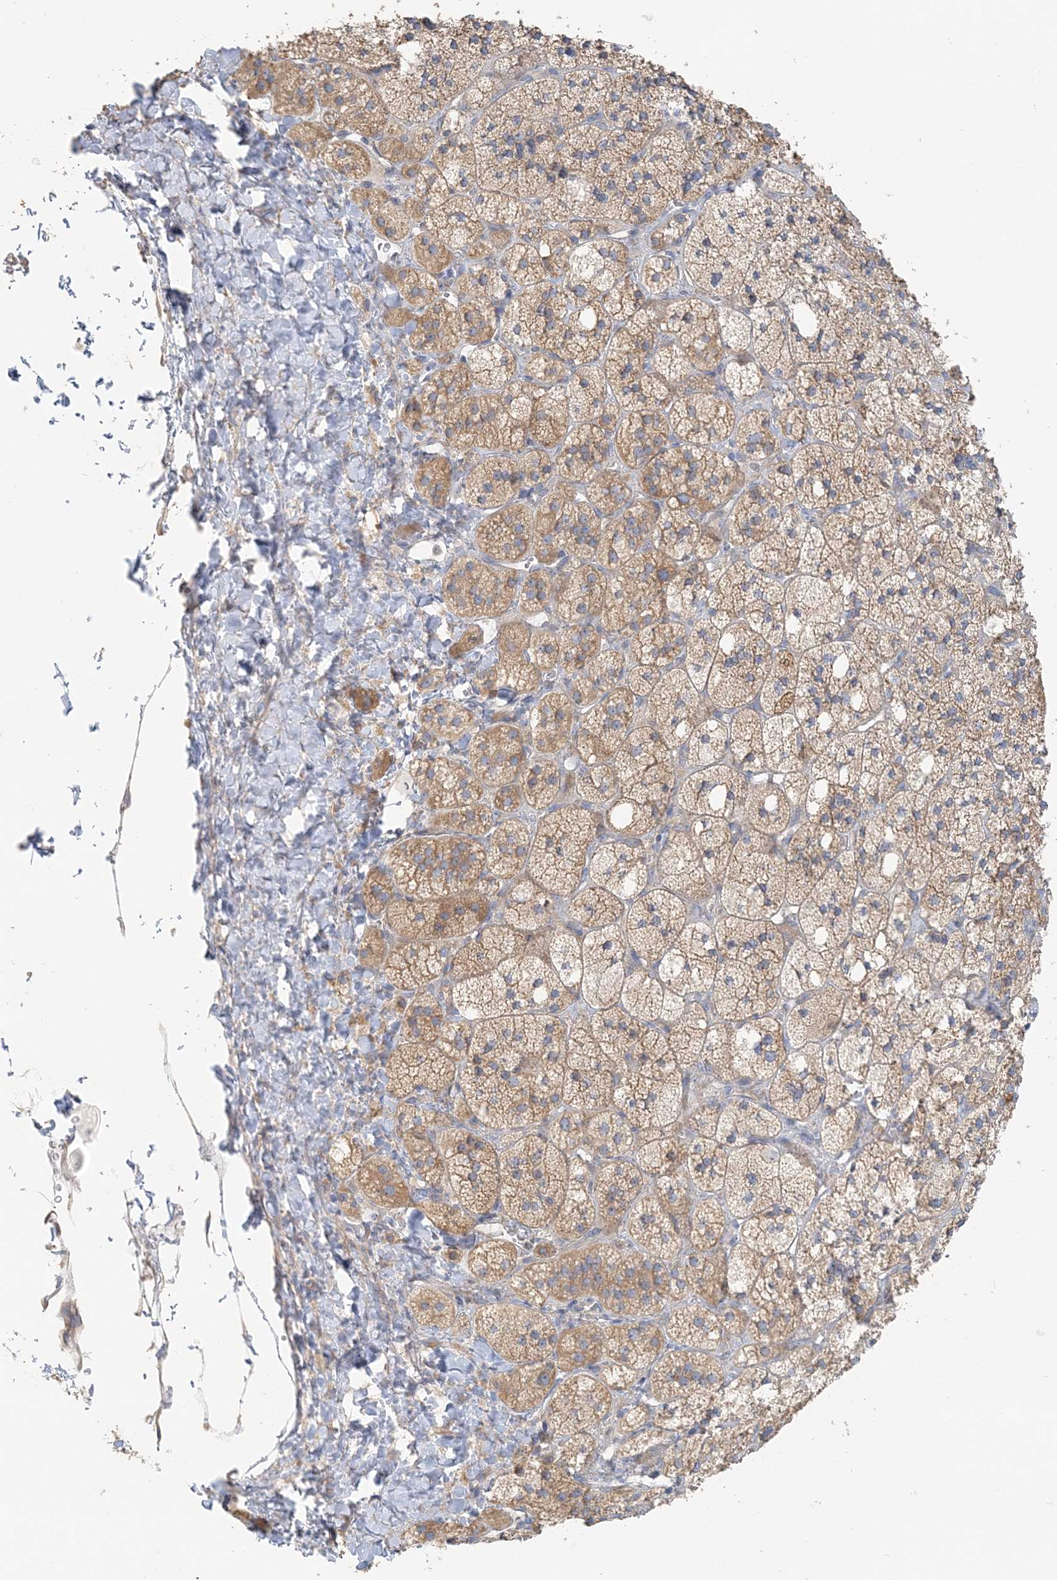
{"staining": {"intensity": "moderate", "quantity": "25%-75%", "location": "cytoplasmic/membranous"}, "tissue": "adrenal gland", "cell_type": "Glandular cells", "image_type": "normal", "snomed": [{"axis": "morphology", "description": "Normal tissue, NOS"}, {"axis": "topography", "description": "Adrenal gland"}], "caption": "IHC image of unremarkable human adrenal gland stained for a protein (brown), which shows medium levels of moderate cytoplasmic/membranous staining in approximately 25%-75% of glandular cells.", "gene": "TBC1D5", "patient": {"sex": "male", "age": 61}}